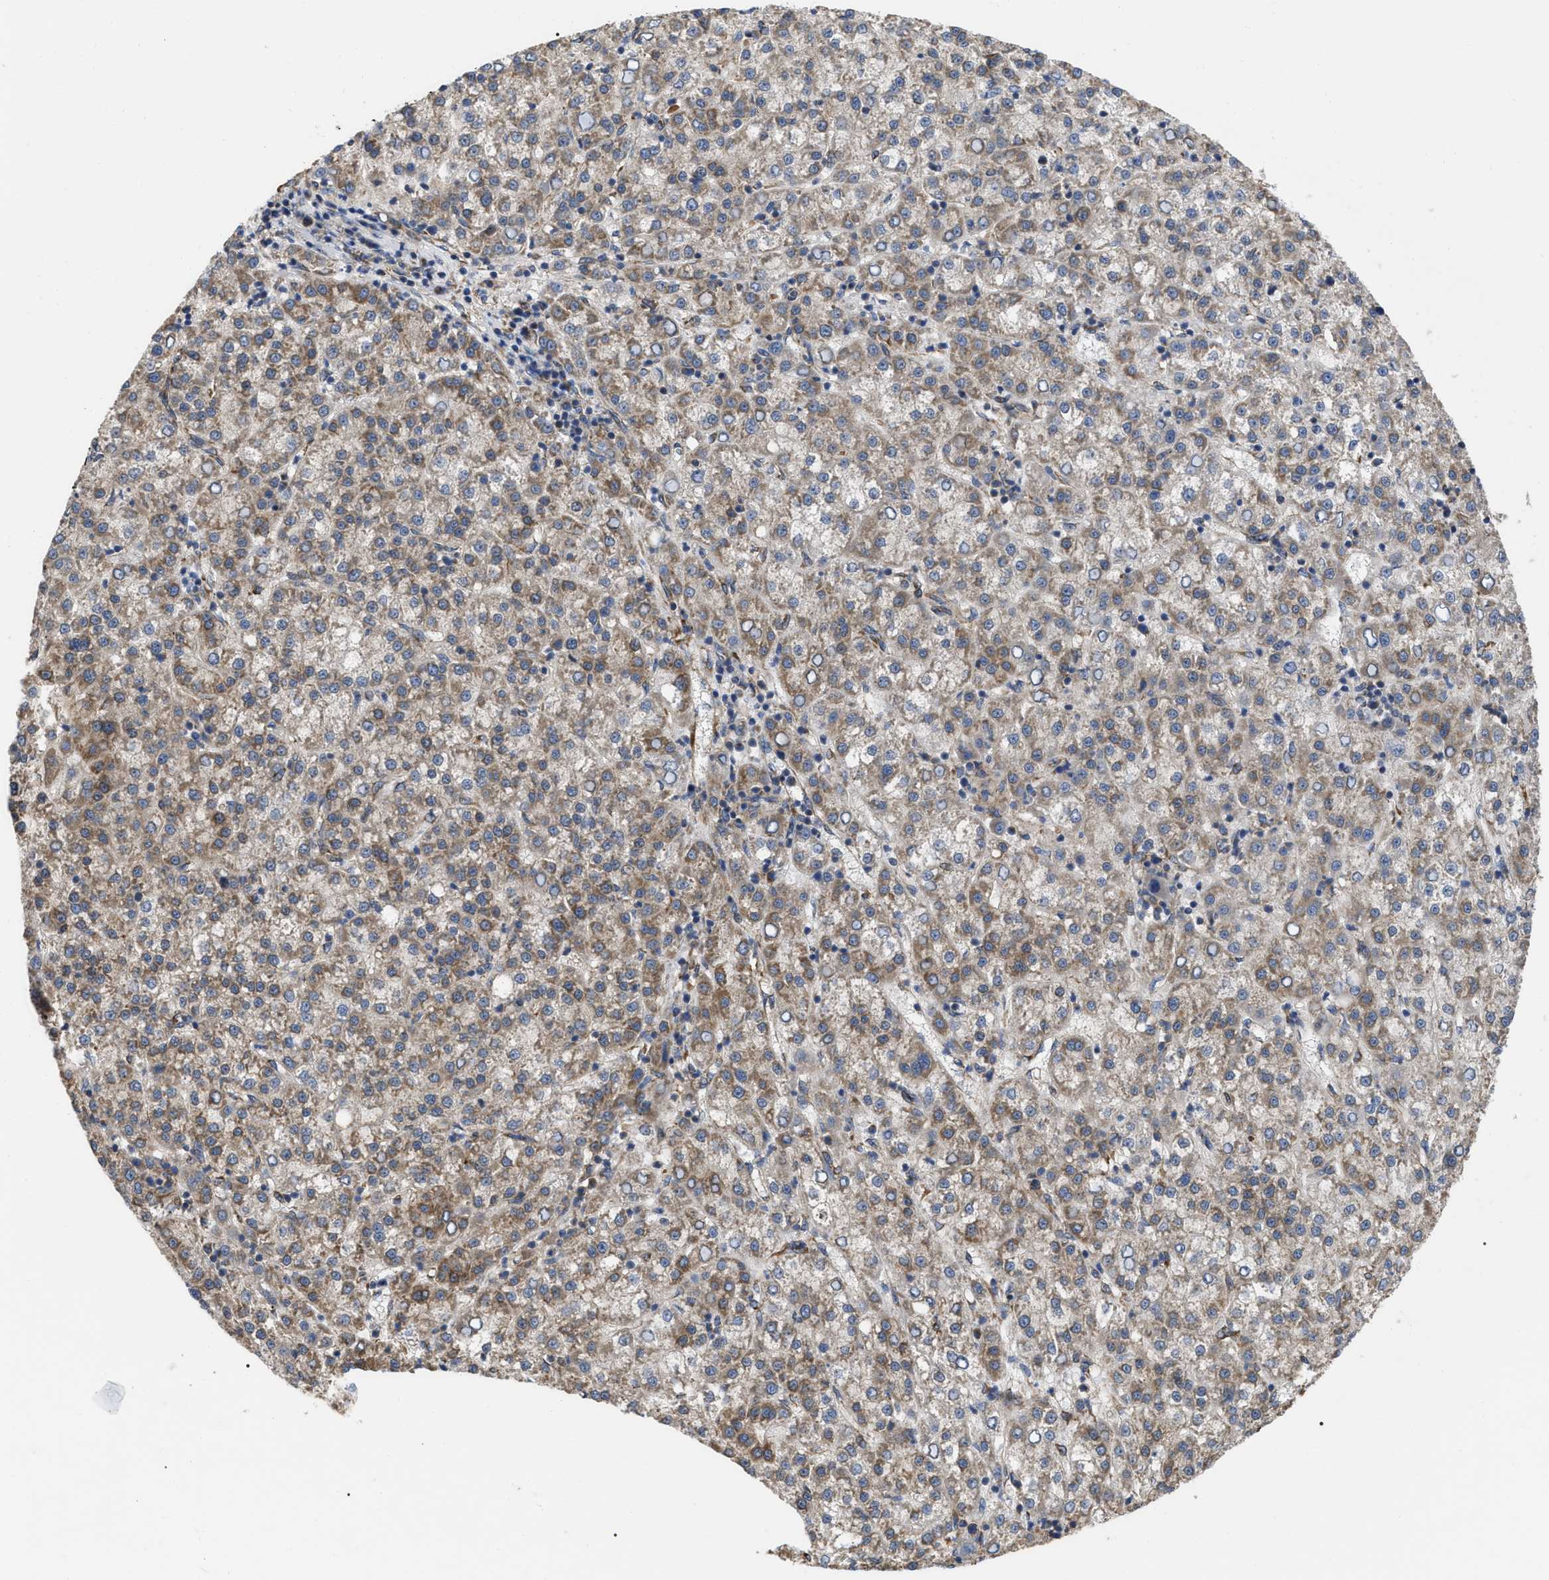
{"staining": {"intensity": "moderate", "quantity": ">75%", "location": "cytoplasmic/membranous"}, "tissue": "liver cancer", "cell_type": "Tumor cells", "image_type": "cancer", "snomed": [{"axis": "morphology", "description": "Carcinoma, Hepatocellular, NOS"}, {"axis": "topography", "description": "Liver"}], "caption": "Immunohistochemistry of hepatocellular carcinoma (liver) exhibits medium levels of moderate cytoplasmic/membranous positivity in about >75% of tumor cells. (IHC, brightfield microscopy, high magnification).", "gene": "FAM120A", "patient": {"sex": "female", "age": 58}}